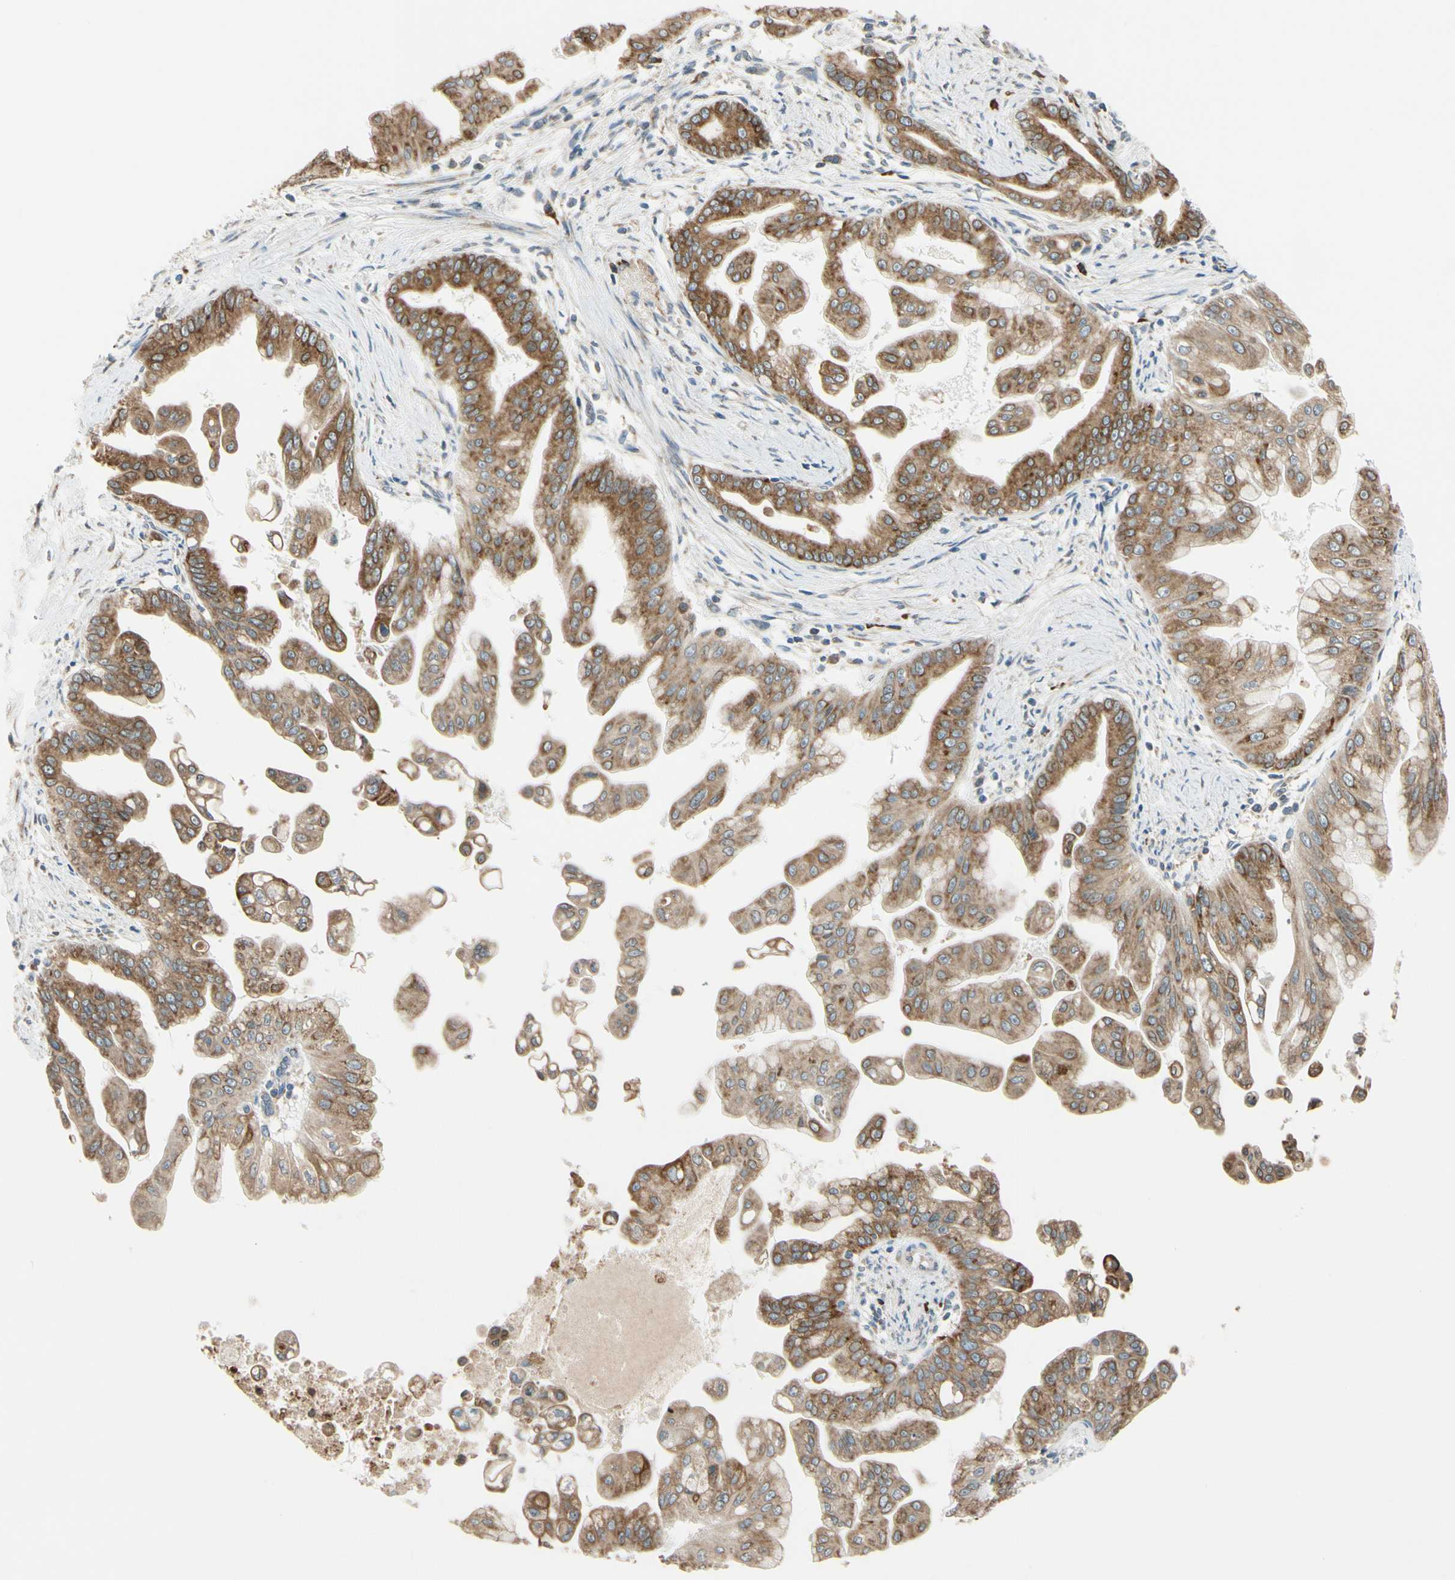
{"staining": {"intensity": "moderate", "quantity": ">75%", "location": "cytoplasmic/membranous"}, "tissue": "pancreatic cancer", "cell_type": "Tumor cells", "image_type": "cancer", "snomed": [{"axis": "morphology", "description": "Adenocarcinoma, NOS"}, {"axis": "topography", "description": "Pancreas"}], "caption": "Brown immunohistochemical staining in human adenocarcinoma (pancreatic) reveals moderate cytoplasmic/membranous positivity in approximately >75% of tumor cells.", "gene": "RPN2", "patient": {"sex": "female", "age": 75}}